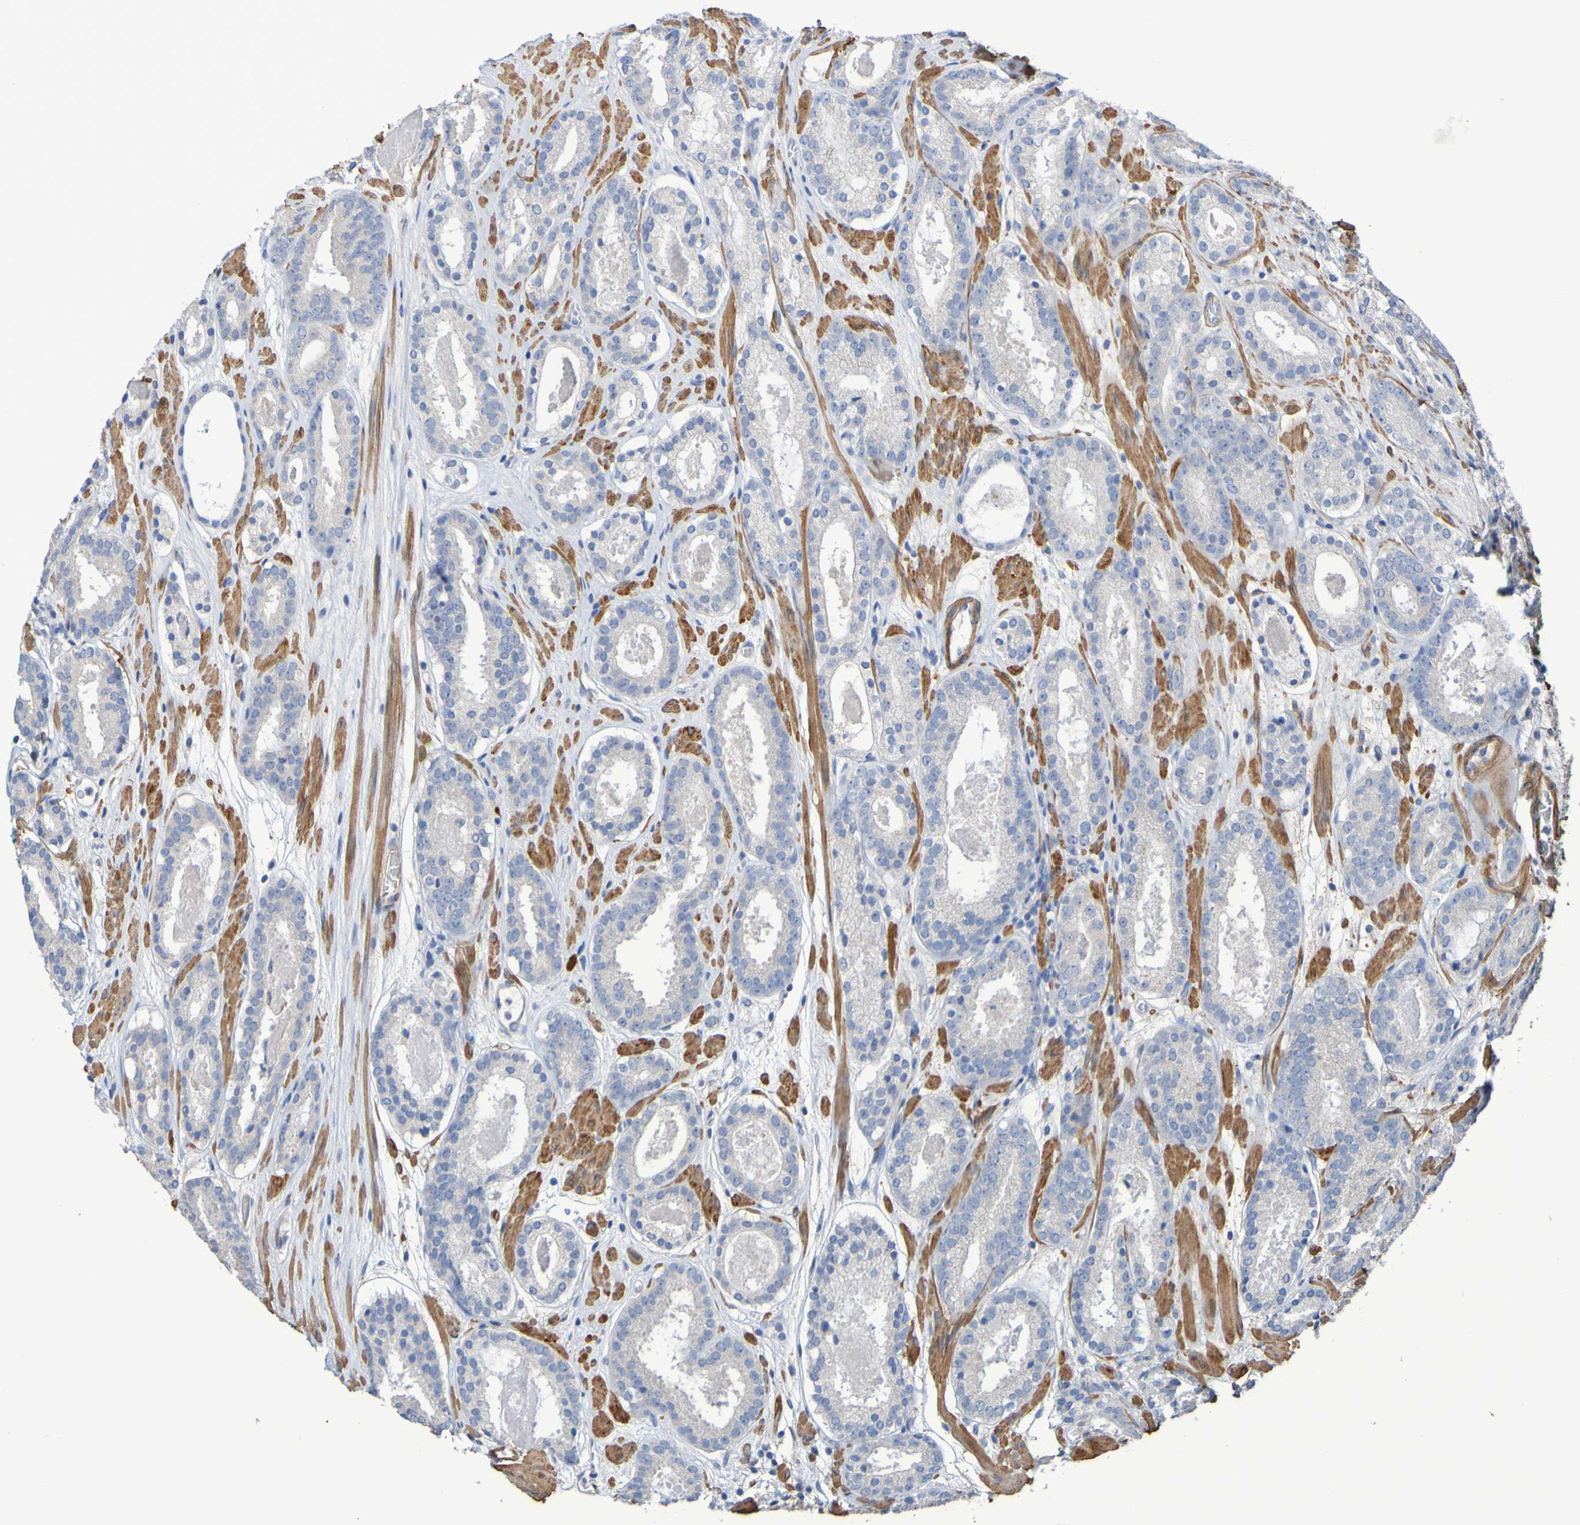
{"staining": {"intensity": "negative", "quantity": "none", "location": "none"}, "tissue": "prostate cancer", "cell_type": "Tumor cells", "image_type": "cancer", "snomed": [{"axis": "morphology", "description": "Adenocarcinoma, Low grade"}, {"axis": "topography", "description": "Prostate"}], "caption": "The histopathology image shows no staining of tumor cells in adenocarcinoma (low-grade) (prostate).", "gene": "SRPRB", "patient": {"sex": "male", "age": 69}}